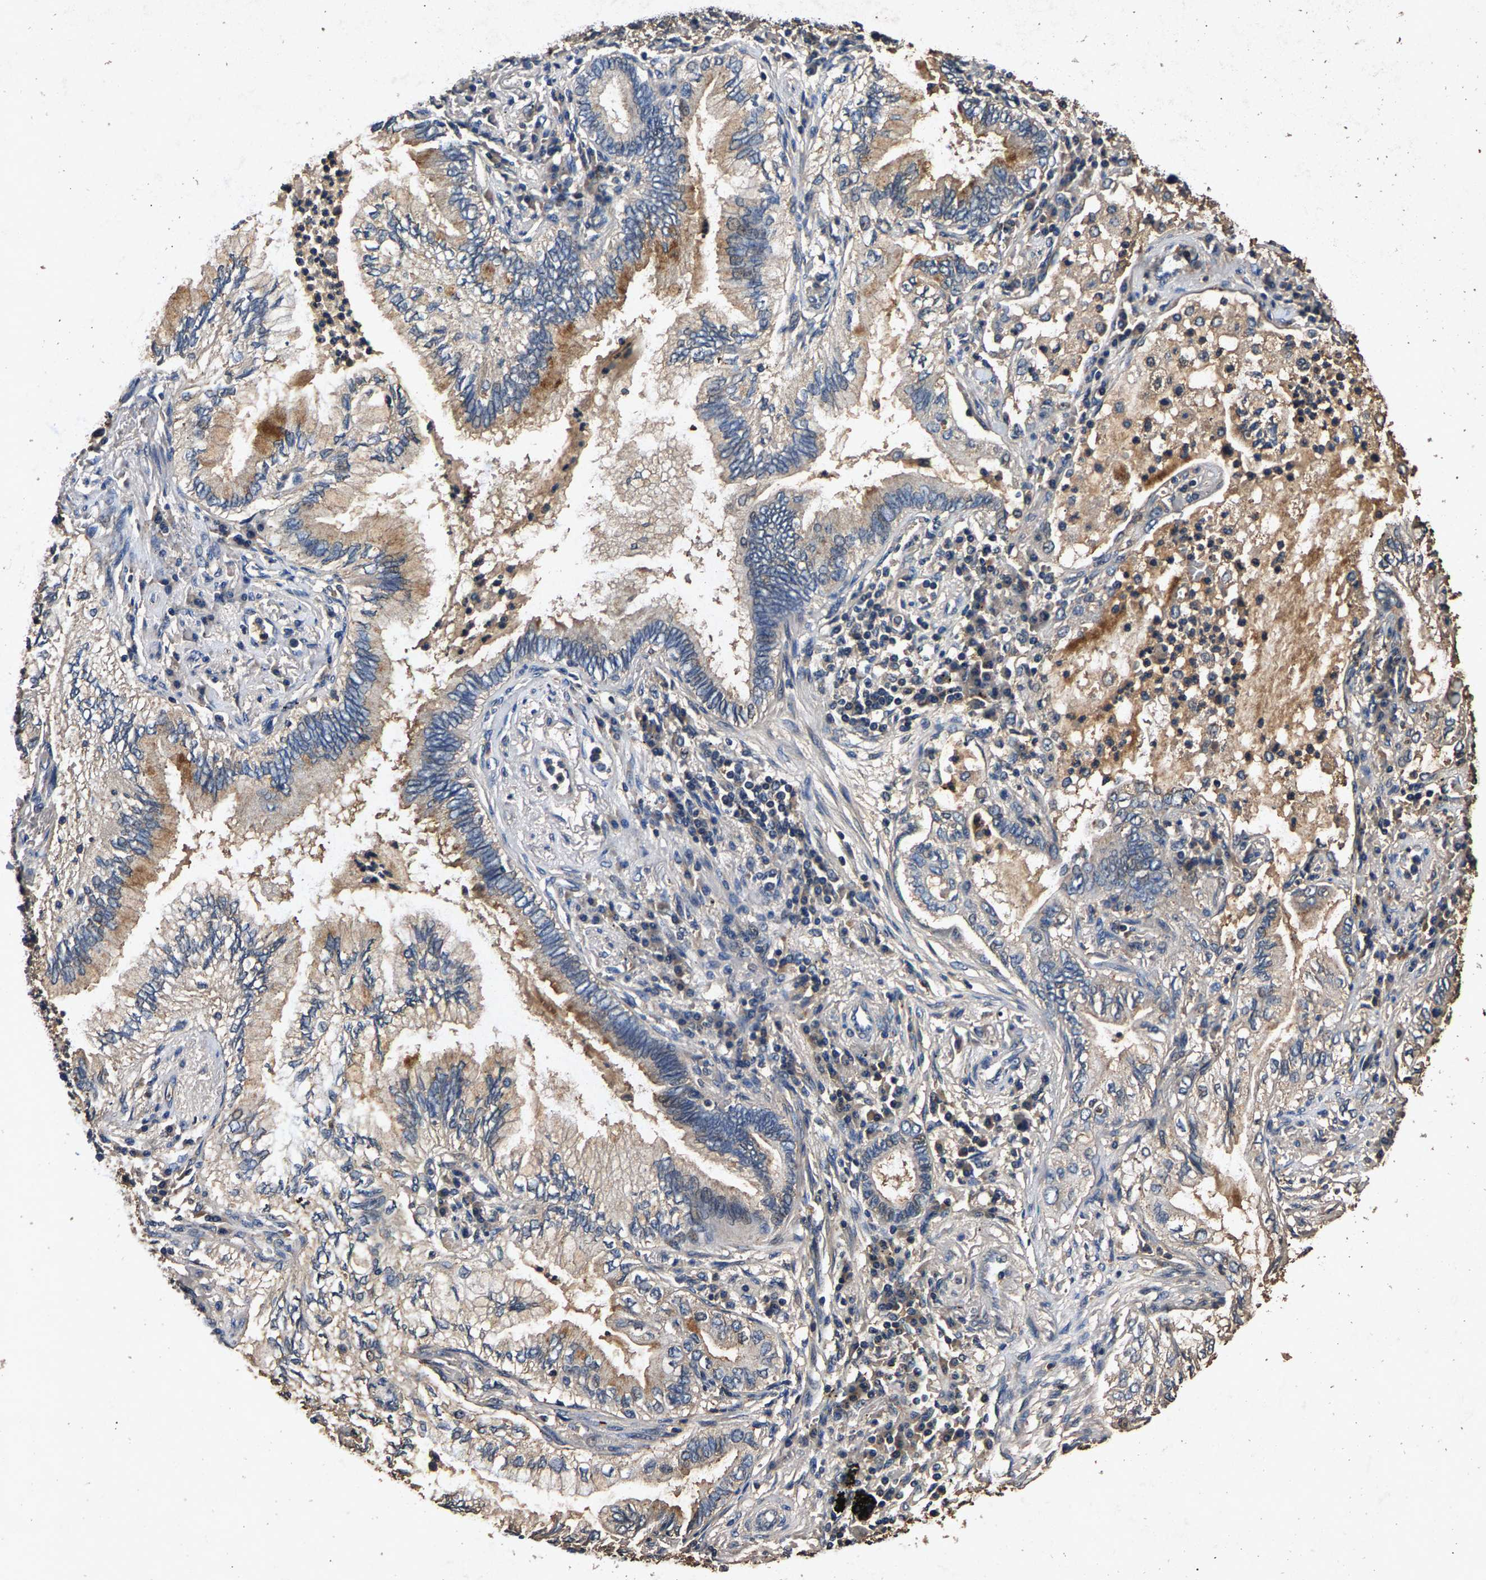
{"staining": {"intensity": "moderate", "quantity": "<25%", "location": "cytoplasmic/membranous"}, "tissue": "lung cancer", "cell_type": "Tumor cells", "image_type": "cancer", "snomed": [{"axis": "morphology", "description": "Normal tissue, NOS"}, {"axis": "morphology", "description": "Adenocarcinoma, NOS"}, {"axis": "topography", "description": "Bronchus"}, {"axis": "topography", "description": "Lung"}], "caption": "A brown stain highlights moderate cytoplasmic/membranous staining of a protein in lung adenocarcinoma tumor cells.", "gene": "PPP1CC", "patient": {"sex": "female", "age": 70}}